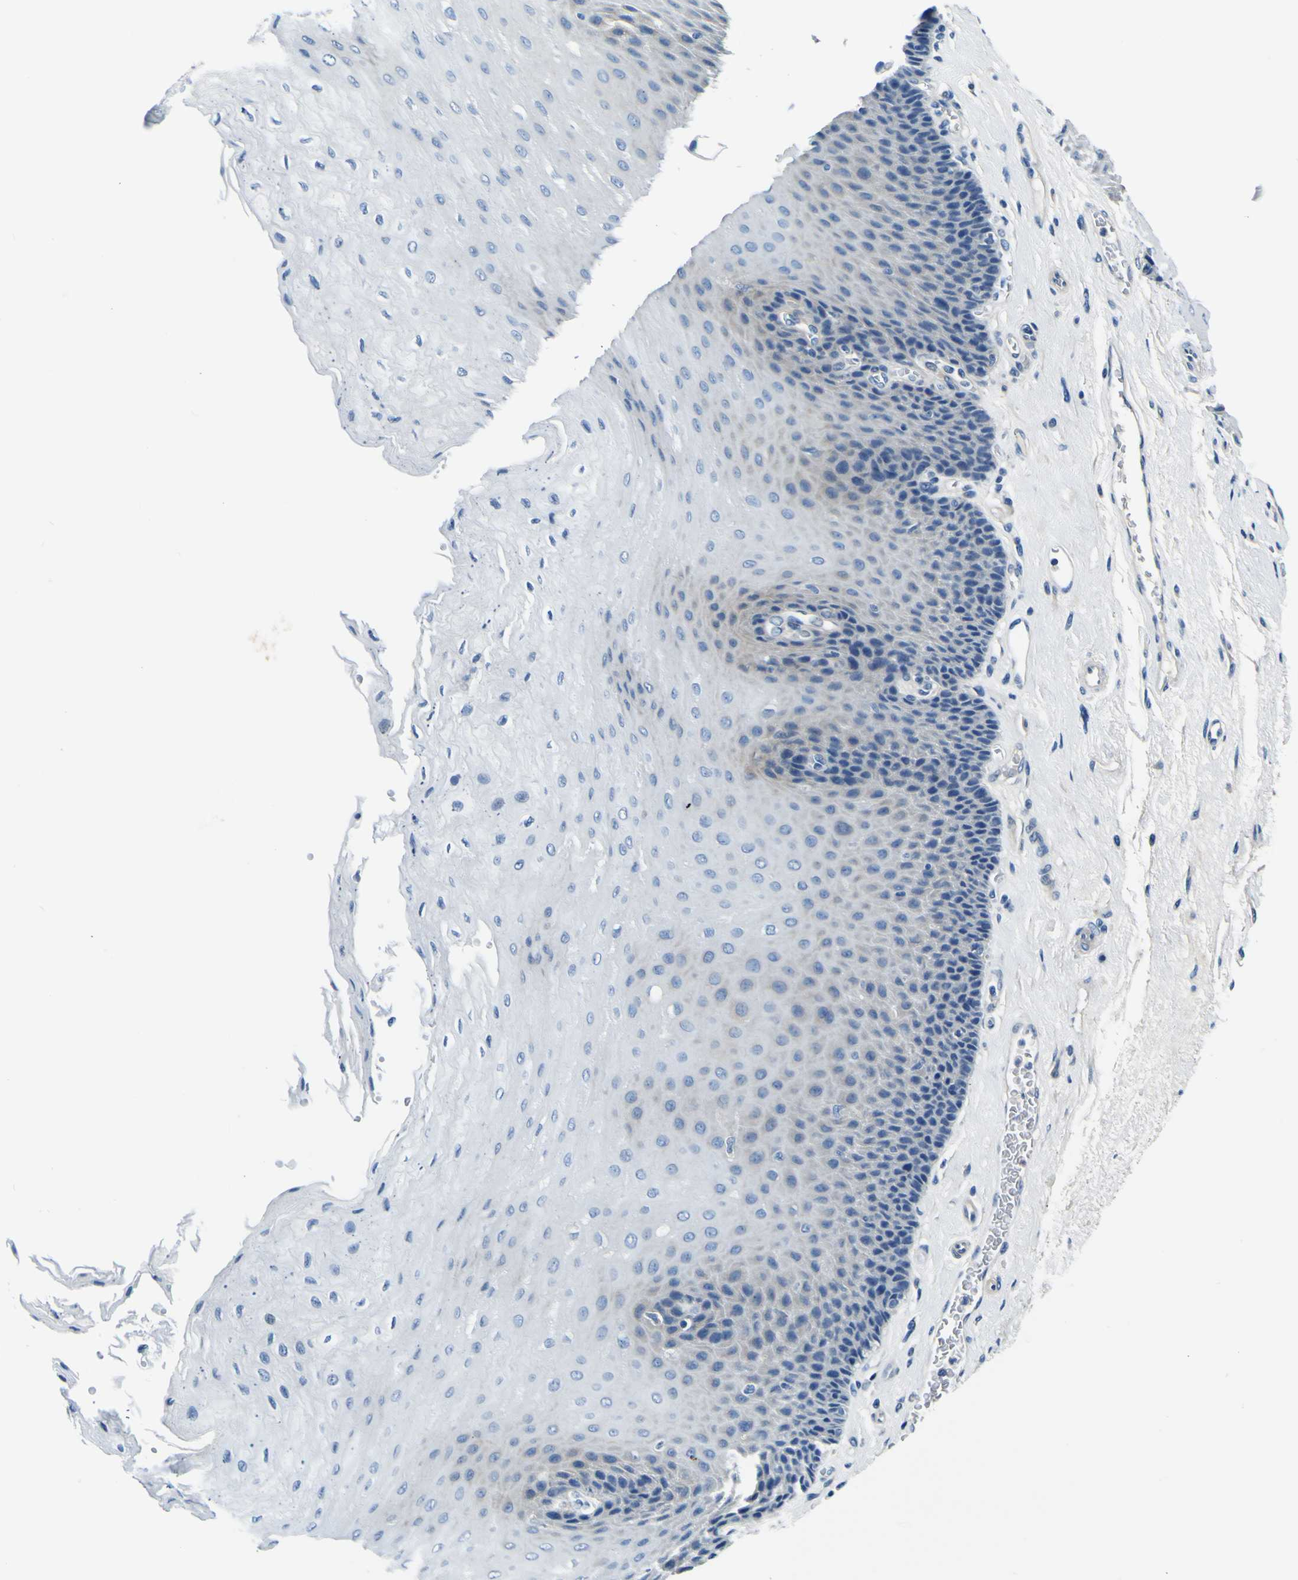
{"staining": {"intensity": "negative", "quantity": "none", "location": "none"}, "tissue": "esophagus", "cell_type": "Squamous epithelial cells", "image_type": "normal", "snomed": [{"axis": "morphology", "description": "Normal tissue, NOS"}, {"axis": "topography", "description": "Esophagus"}], "caption": "DAB immunohistochemical staining of unremarkable human esophagus reveals no significant staining in squamous epithelial cells. (Stains: DAB (3,3'-diaminobenzidine) immunohistochemistry (IHC) with hematoxylin counter stain, Microscopy: brightfield microscopy at high magnification).", "gene": "ADGRA2", "patient": {"sex": "female", "age": 72}}